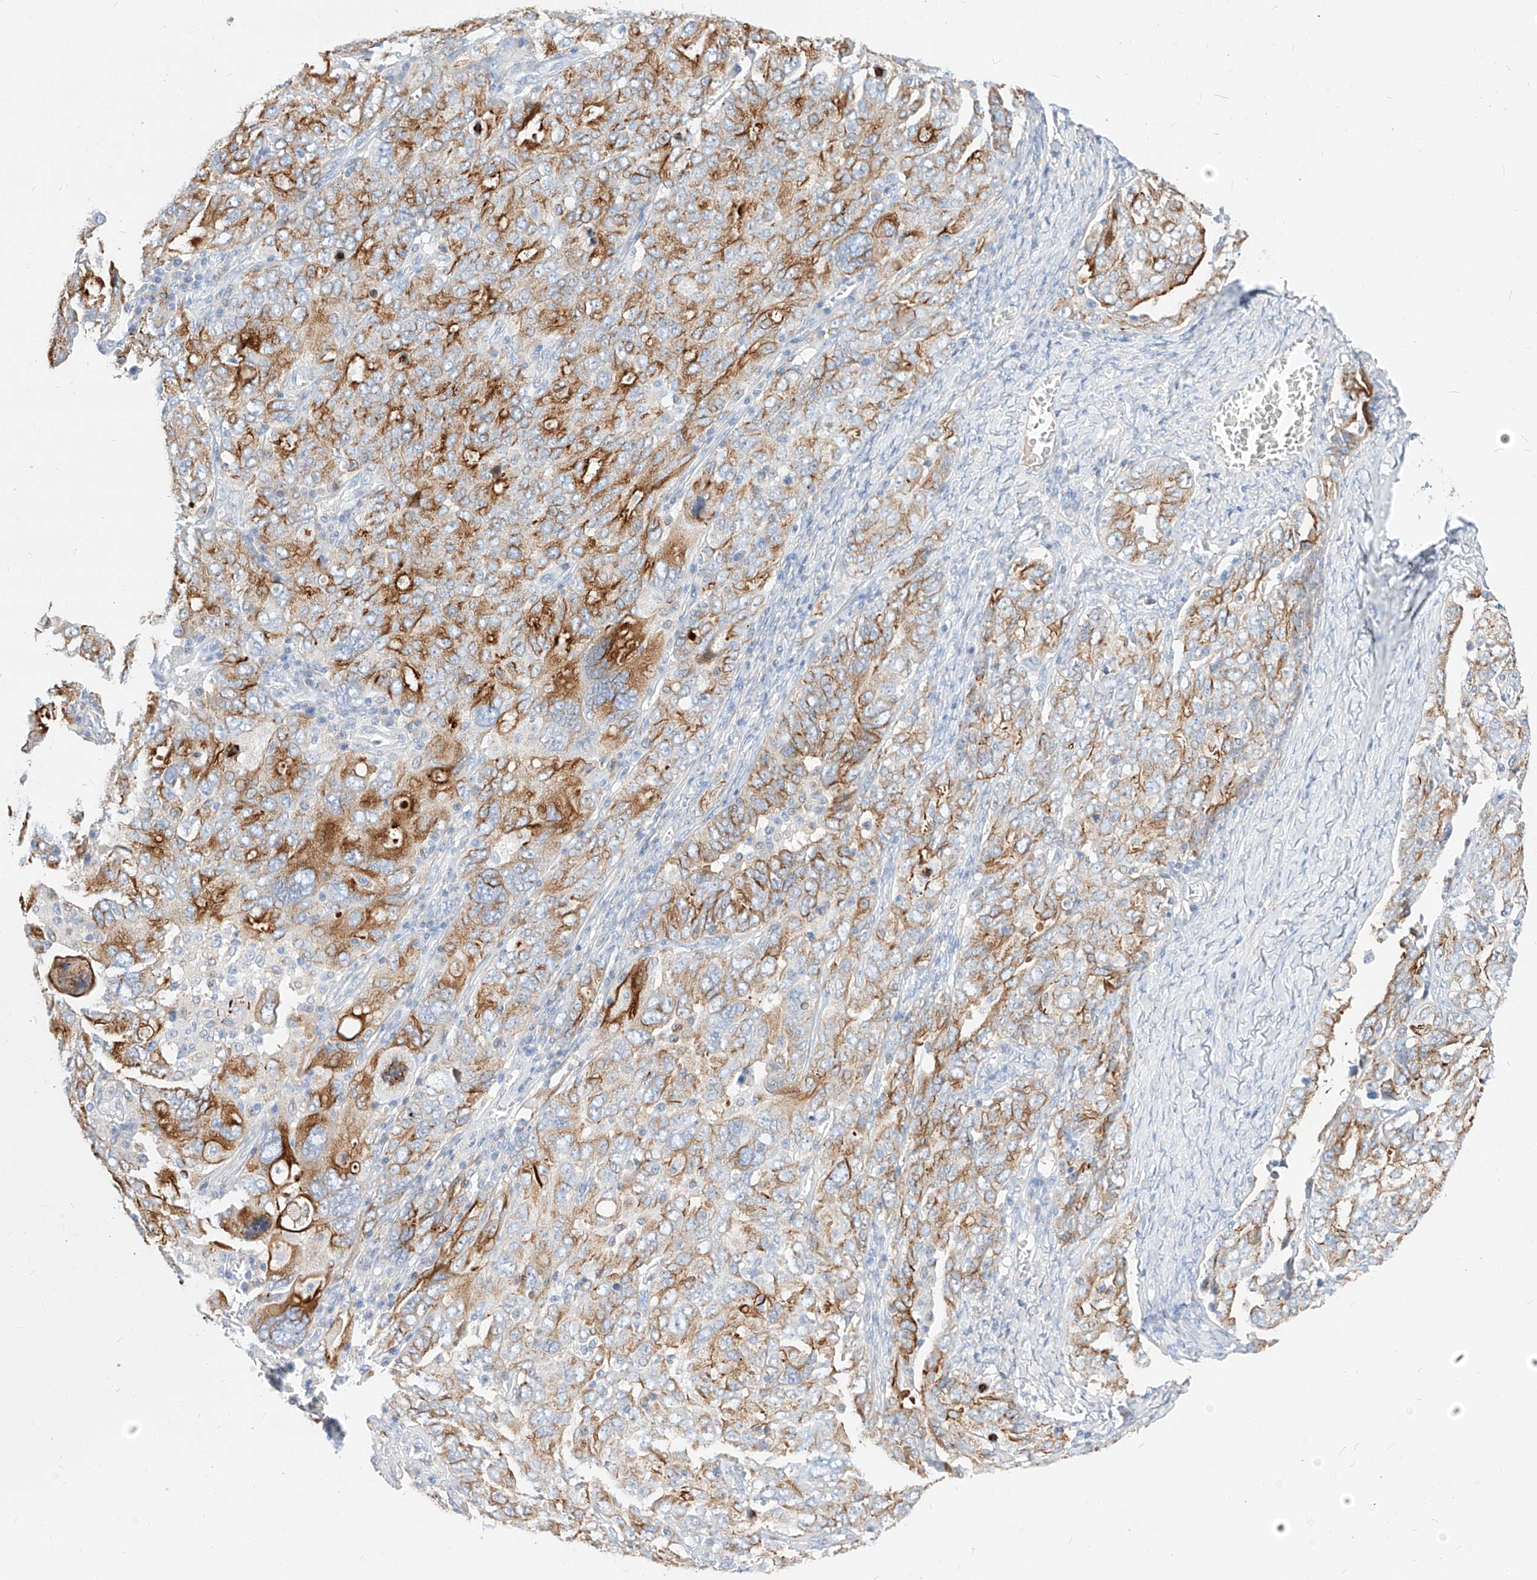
{"staining": {"intensity": "moderate", "quantity": ">75%", "location": "cytoplasmic/membranous"}, "tissue": "ovarian cancer", "cell_type": "Tumor cells", "image_type": "cancer", "snomed": [{"axis": "morphology", "description": "Carcinoma, endometroid"}, {"axis": "topography", "description": "Ovary"}], "caption": "Tumor cells display moderate cytoplasmic/membranous staining in approximately >75% of cells in ovarian cancer (endometroid carcinoma).", "gene": "MAP7", "patient": {"sex": "female", "age": 62}}